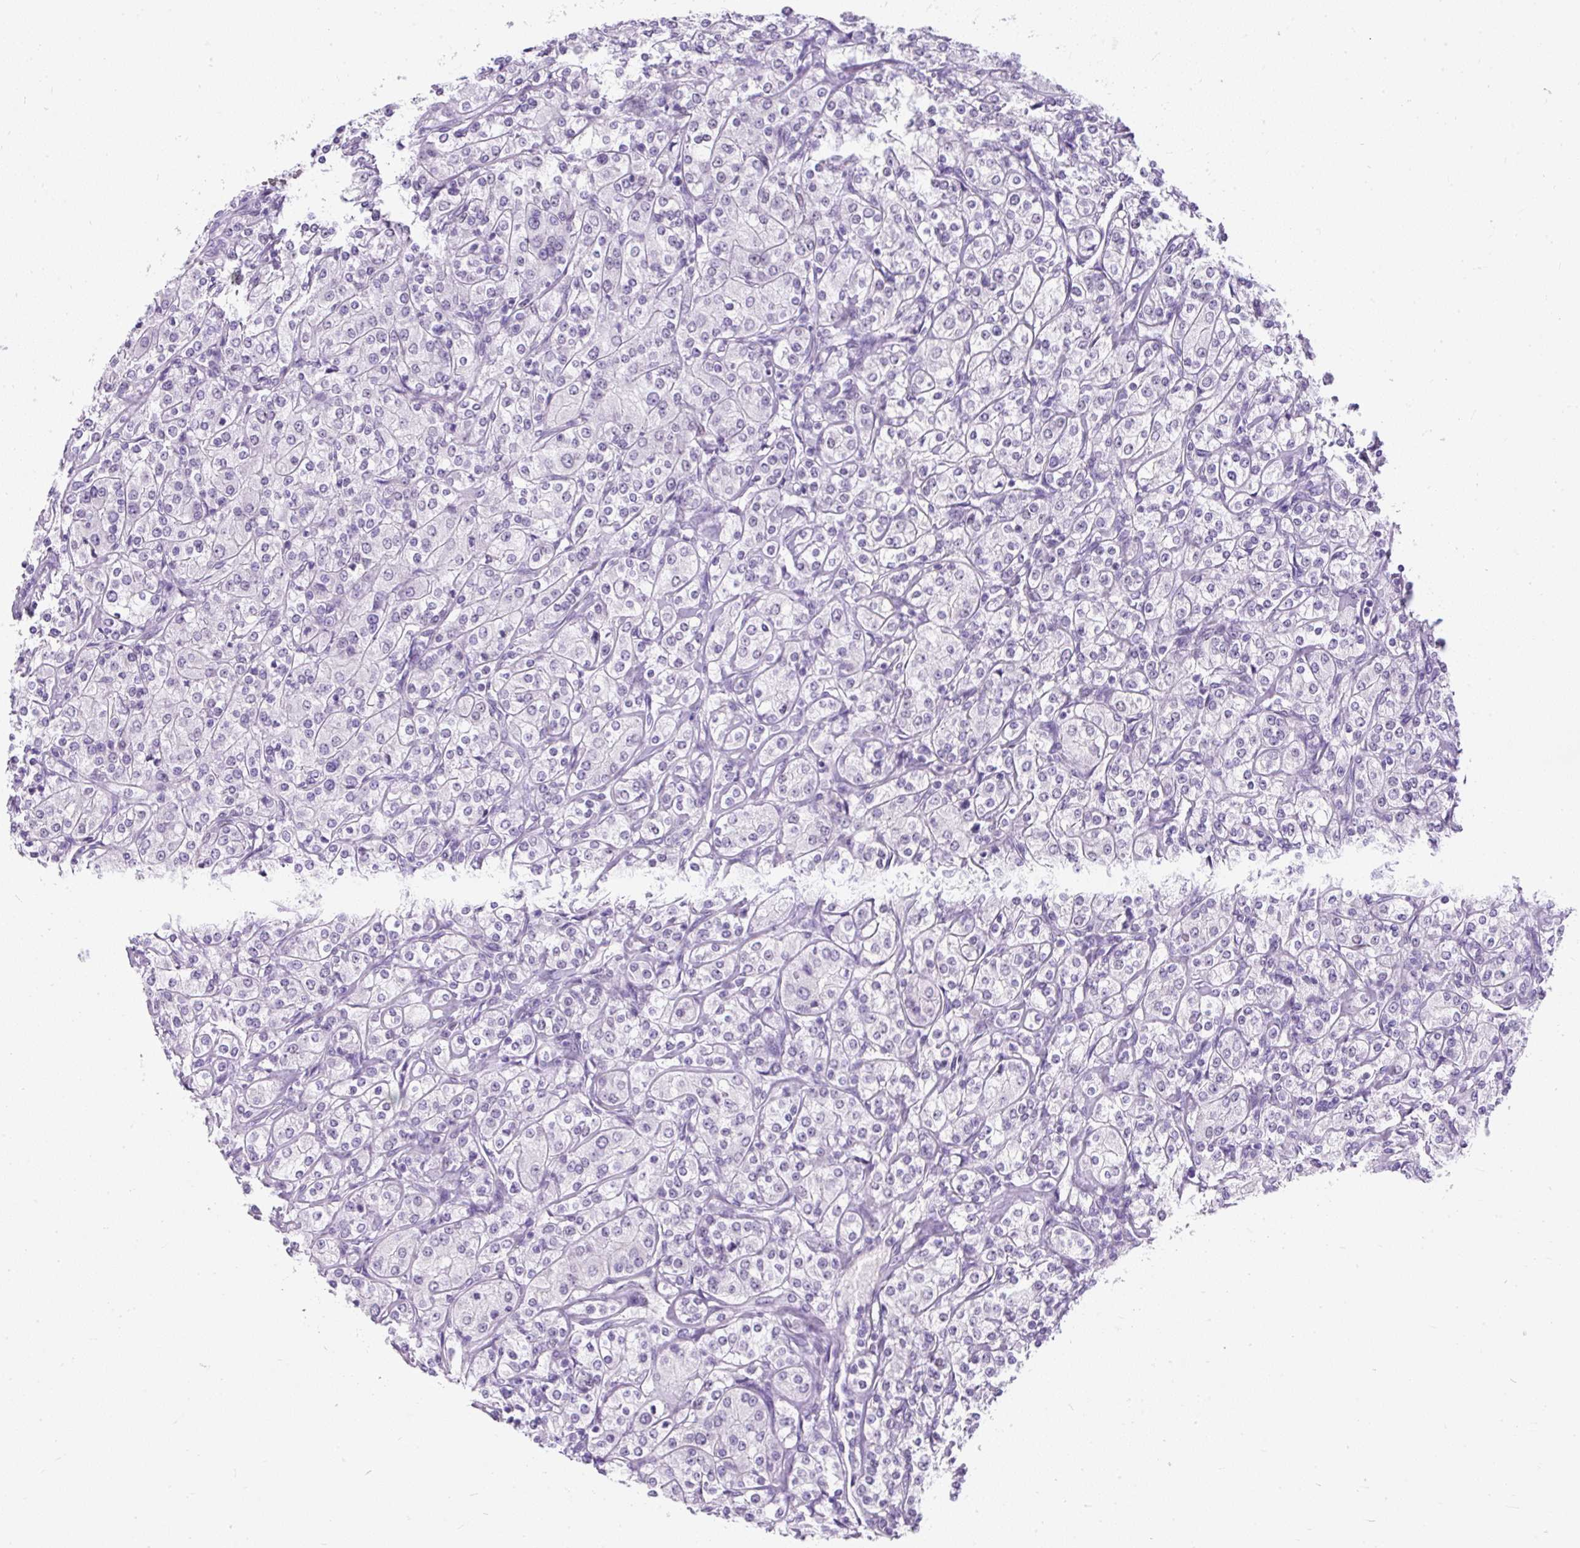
{"staining": {"intensity": "negative", "quantity": "none", "location": "none"}, "tissue": "renal cancer", "cell_type": "Tumor cells", "image_type": "cancer", "snomed": [{"axis": "morphology", "description": "Adenocarcinoma, NOS"}, {"axis": "topography", "description": "Kidney"}], "caption": "The IHC photomicrograph has no significant staining in tumor cells of renal cancer (adenocarcinoma) tissue.", "gene": "PLCXD2", "patient": {"sex": "male", "age": 77}}